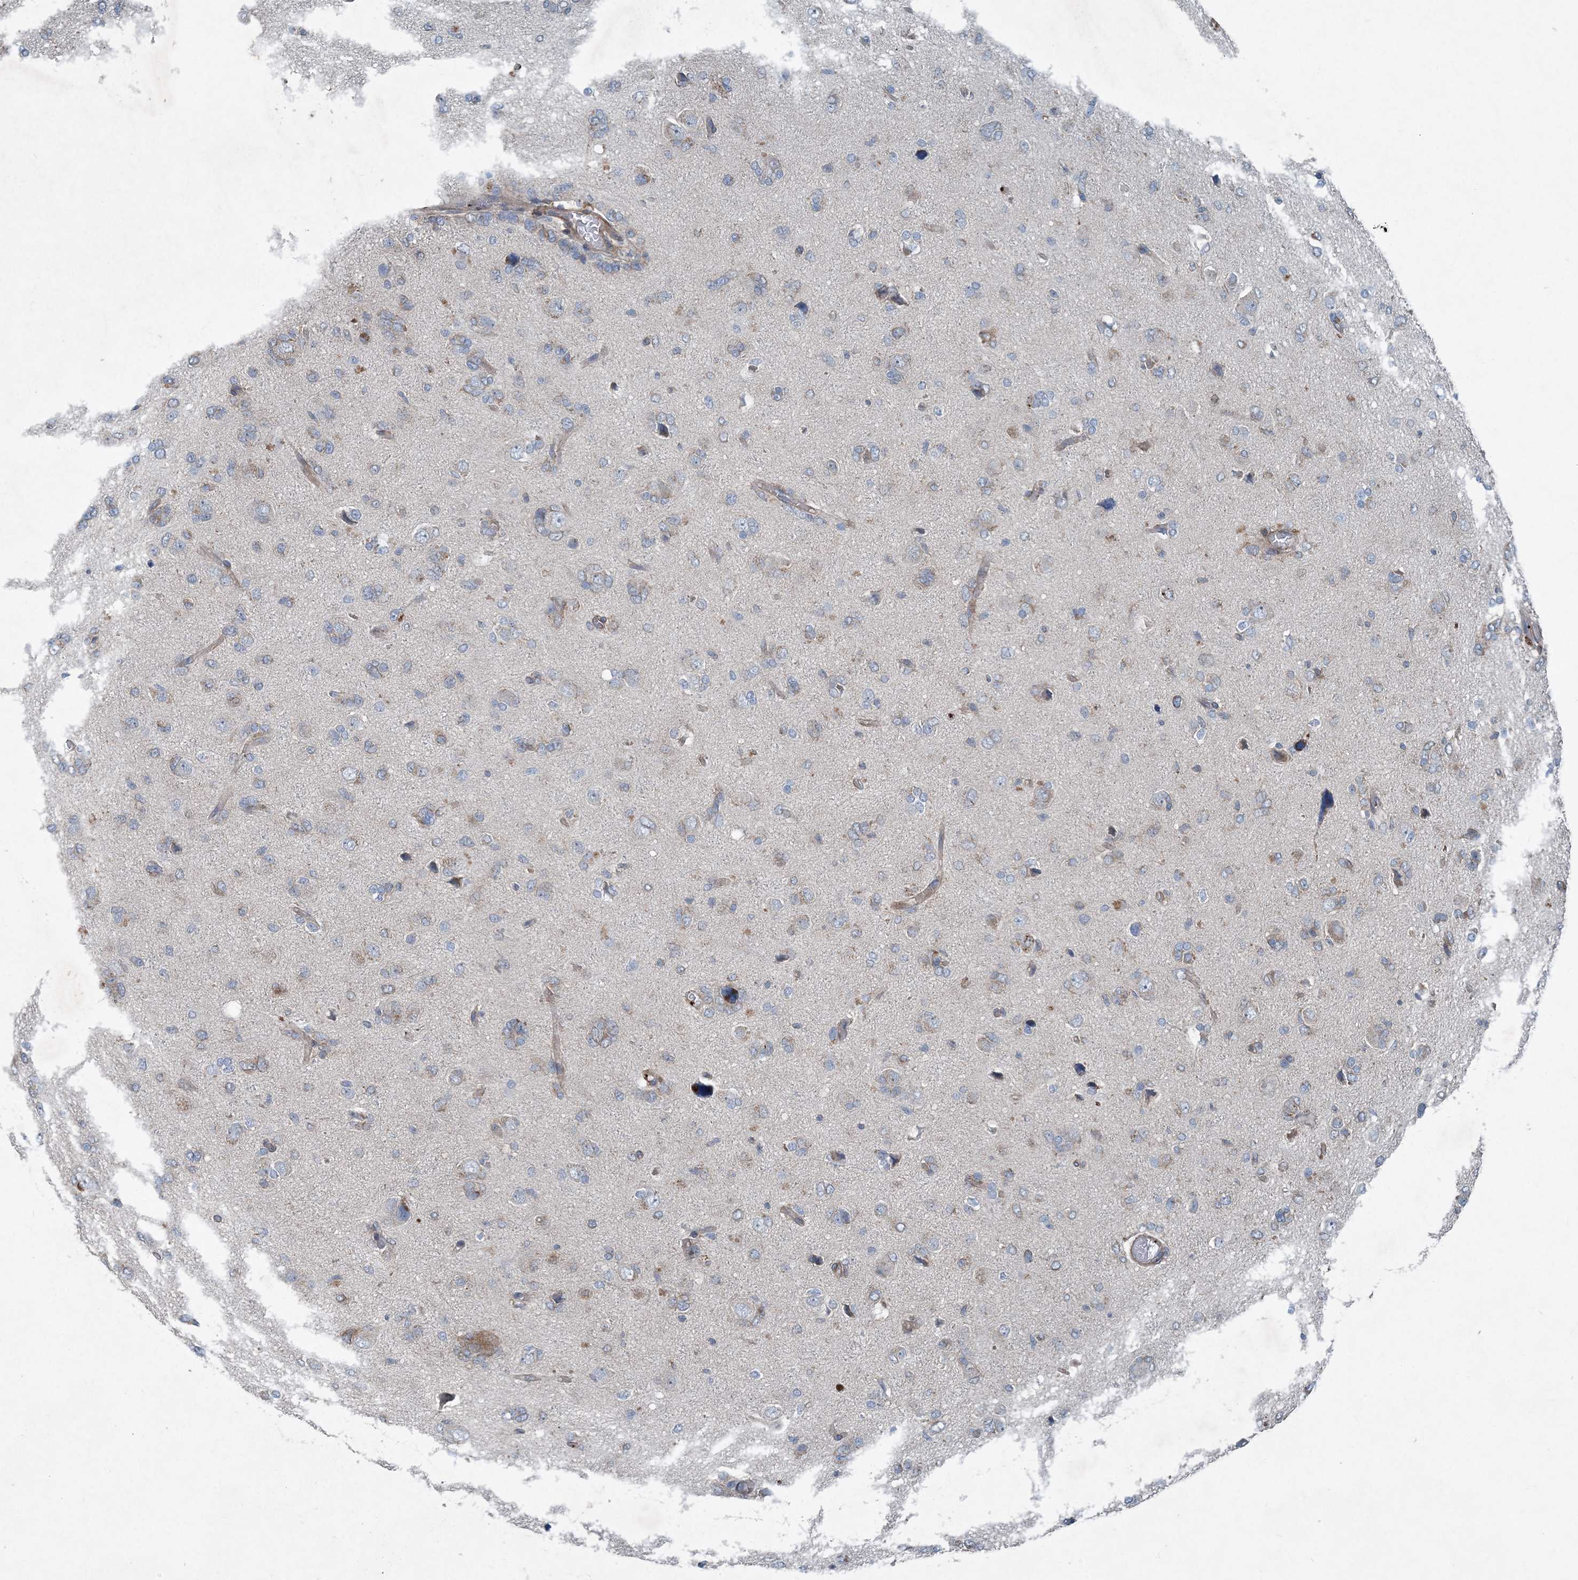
{"staining": {"intensity": "negative", "quantity": "none", "location": "none"}, "tissue": "glioma", "cell_type": "Tumor cells", "image_type": "cancer", "snomed": [{"axis": "morphology", "description": "Glioma, malignant, High grade"}, {"axis": "topography", "description": "Brain"}], "caption": "The immunohistochemistry micrograph has no significant expression in tumor cells of glioma tissue.", "gene": "DGUOK", "patient": {"sex": "female", "age": 59}}